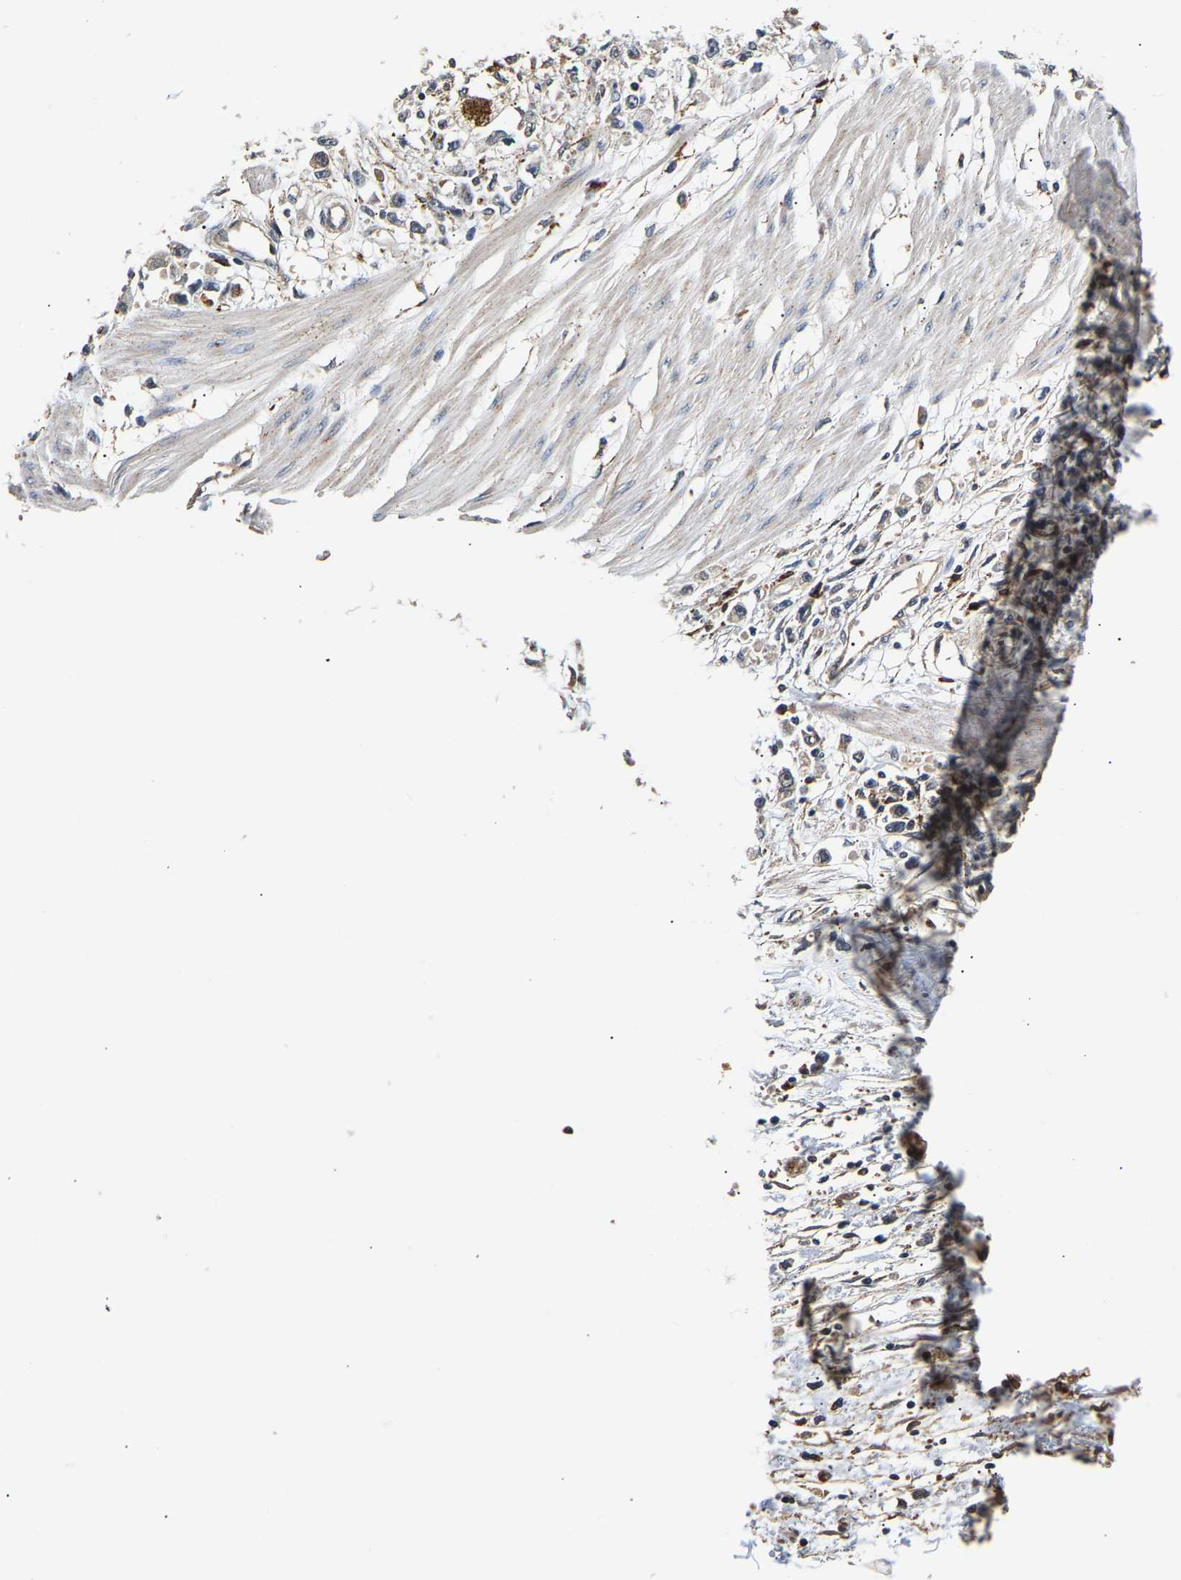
{"staining": {"intensity": "weak", "quantity": "<25%", "location": "cytoplasmic/membranous"}, "tissue": "stomach cancer", "cell_type": "Tumor cells", "image_type": "cancer", "snomed": [{"axis": "morphology", "description": "Adenocarcinoma, NOS"}, {"axis": "topography", "description": "Stomach"}], "caption": "This is an immunohistochemistry (IHC) image of stomach cancer (adenocarcinoma). There is no staining in tumor cells.", "gene": "SMU1", "patient": {"sex": "female", "age": 59}}